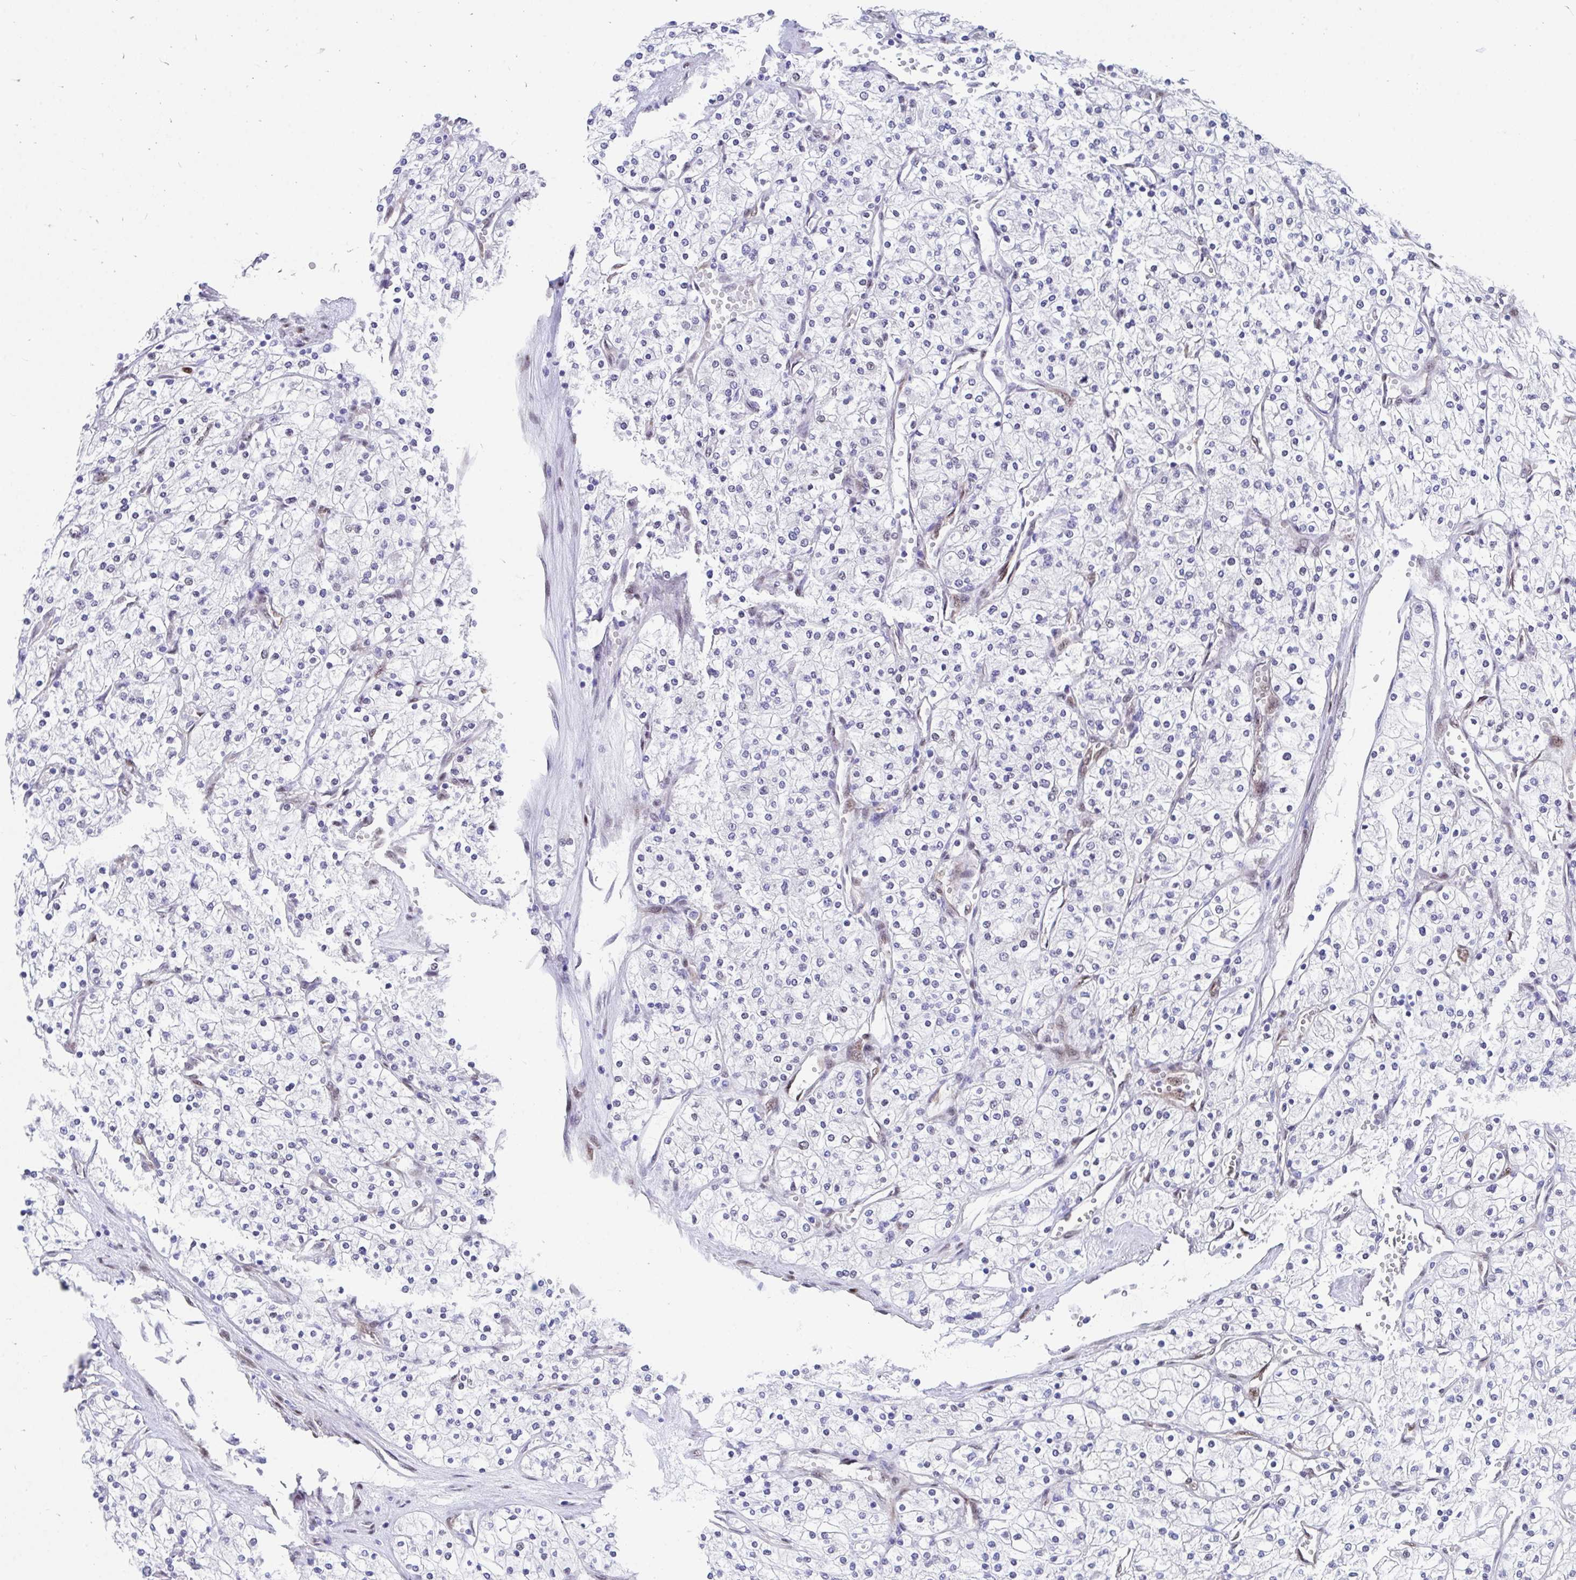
{"staining": {"intensity": "negative", "quantity": "none", "location": "none"}, "tissue": "renal cancer", "cell_type": "Tumor cells", "image_type": "cancer", "snomed": [{"axis": "morphology", "description": "Adenocarcinoma, NOS"}, {"axis": "topography", "description": "Kidney"}], "caption": "The photomicrograph reveals no staining of tumor cells in renal cancer (adenocarcinoma).", "gene": "RBPMS", "patient": {"sex": "male", "age": 80}}